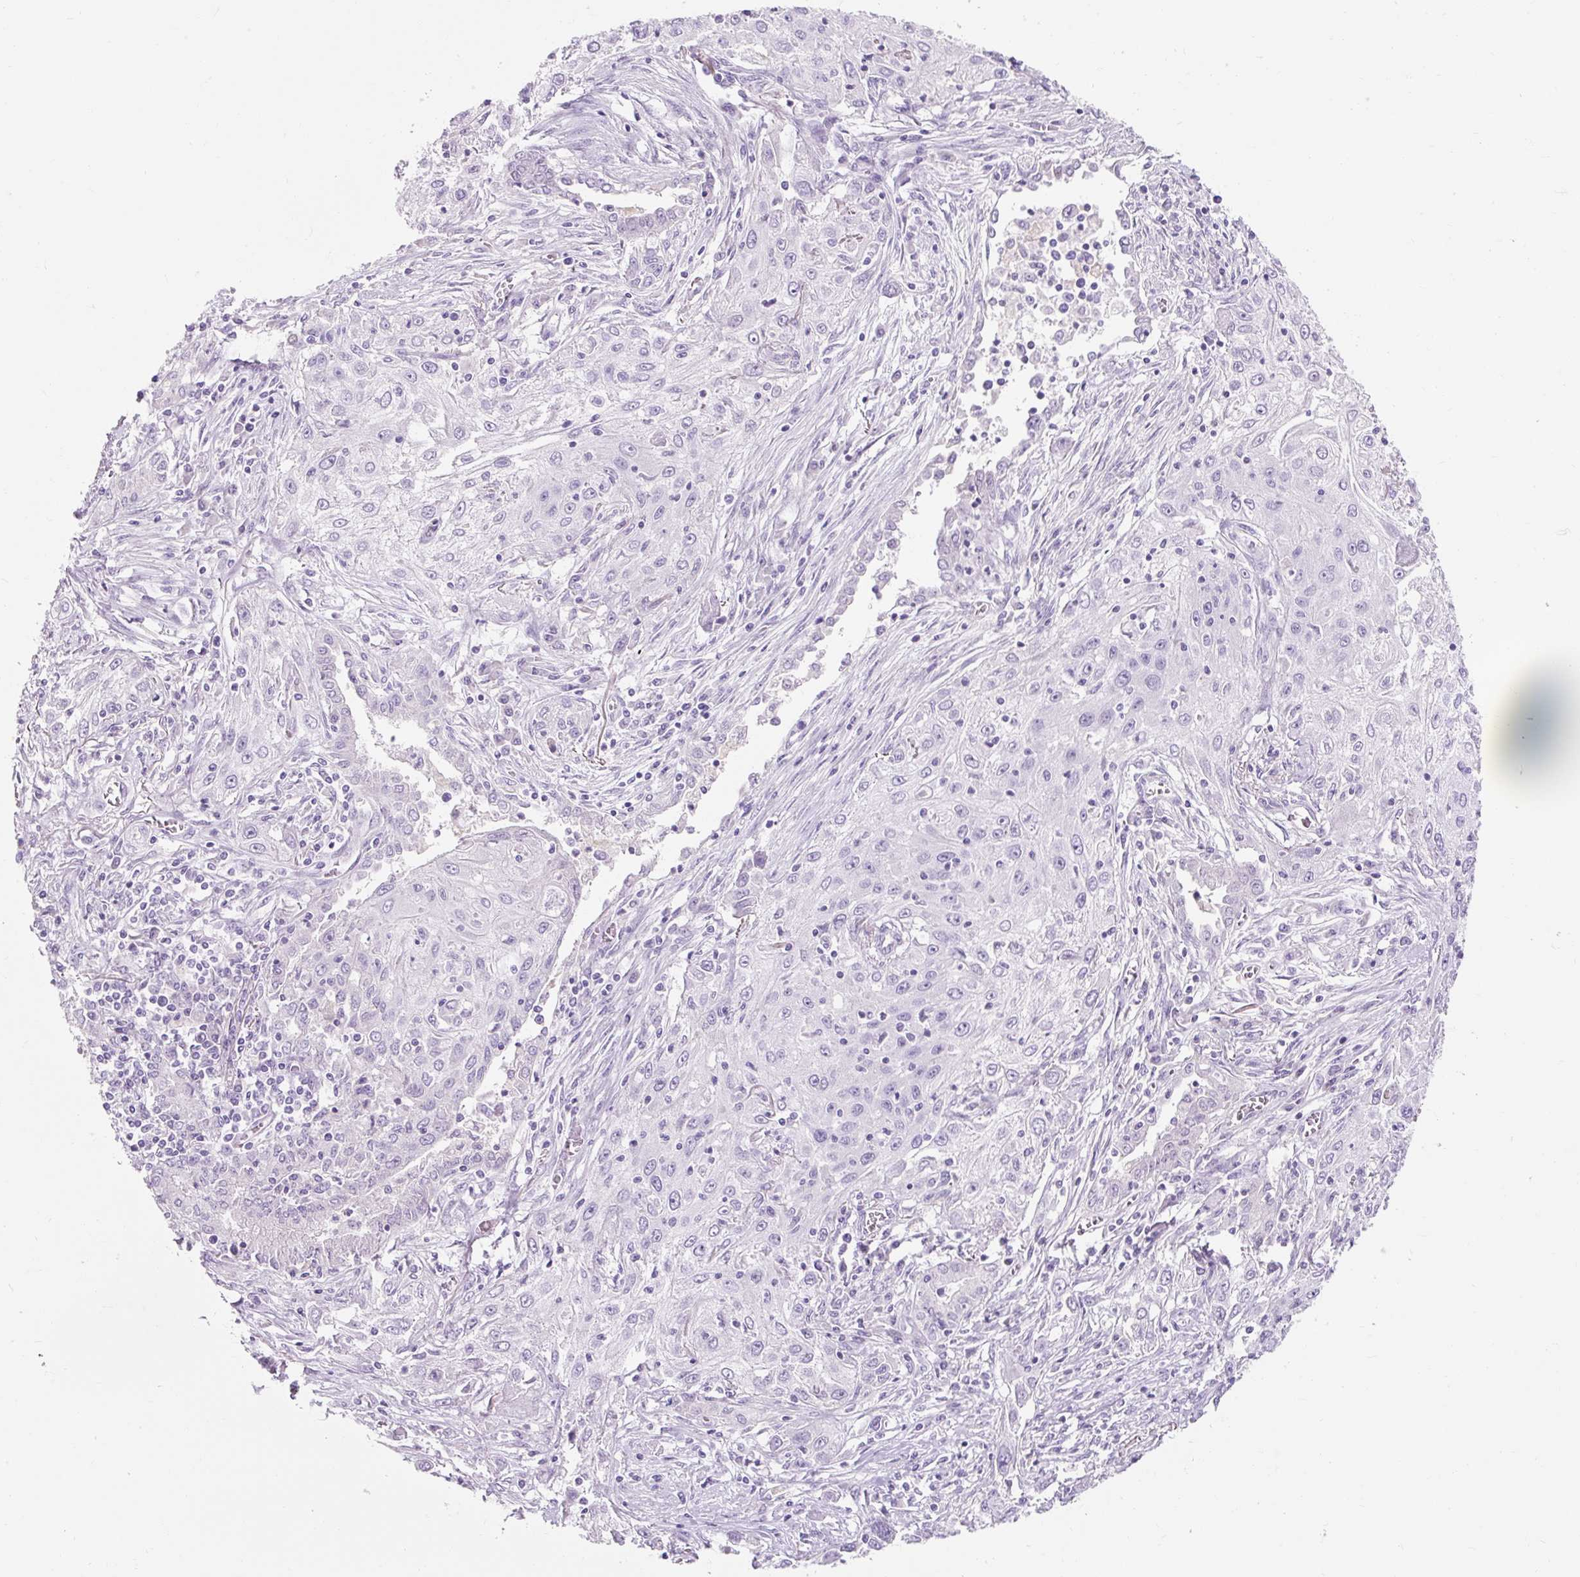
{"staining": {"intensity": "negative", "quantity": "none", "location": "none"}, "tissue": "lung cancer", "cell_type": "Tumor cells", "image_type": "cancer", "snomed": [{"axis": "morphology", "description": "Squamous cell carcinoma, NOS"}, {"axis": "topography", "description": "Lung"}], "caption": "Squamous cell carcinoma (lung) was stained to show a protein in brown. There is no significant staining in tumor cells.", "gene": "TMEM213", "patient": {"sex": "female", "age": 69}}